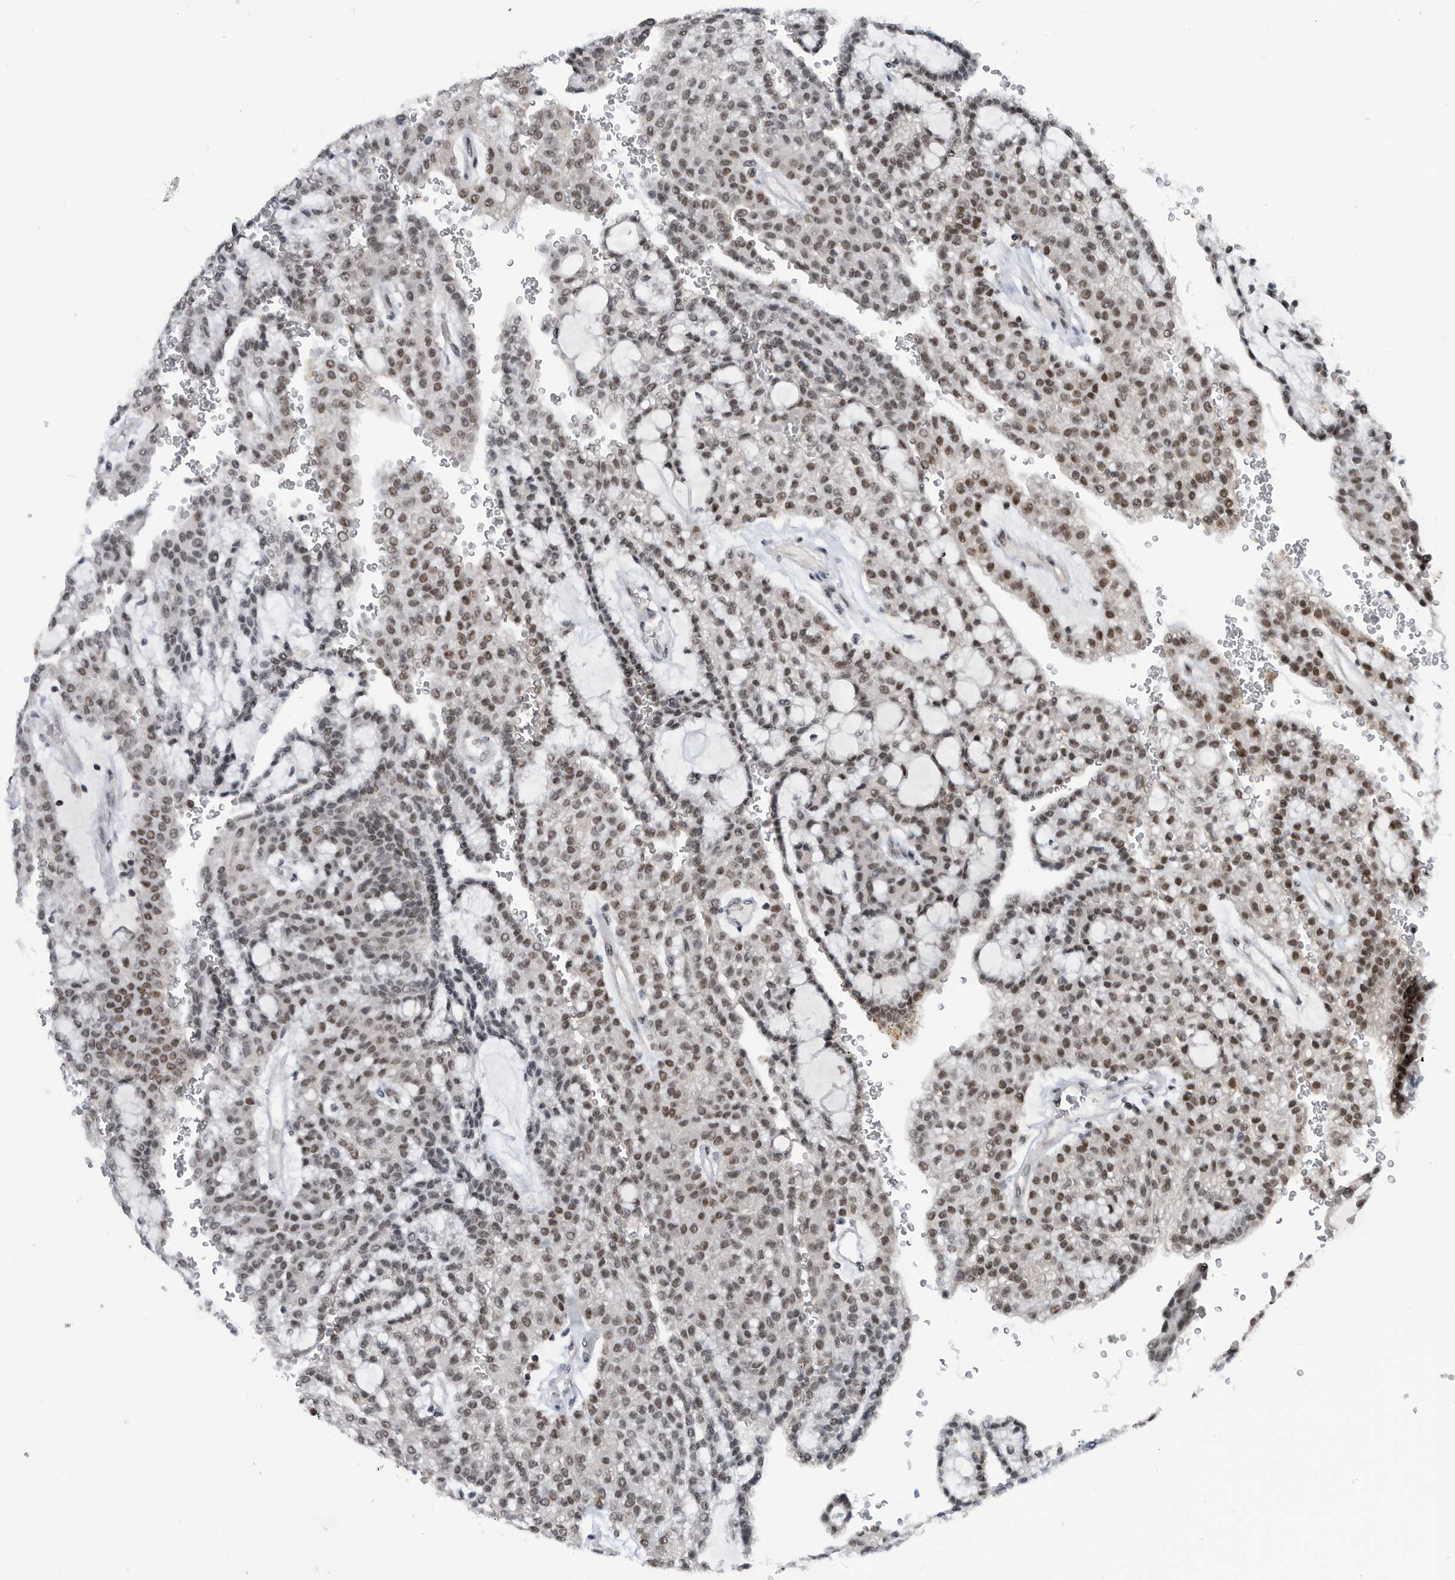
{"staining": {"intensity": "weak", "quantity": "25%-75%", "location": "nuclear"}, "tissue": "renal cancer", "cell_type": "Tumor cells", "image_type": "cancer", "snomed": [{"axis": "morphology", "description": "Adenocarcinoma, NOS"}, {"axis": "topography", "description": "Kidney"}], "caption": "Renal cancer (adenocarcinoma) stained with IHC reveals weak nuclear positivity in approximately 25%-75% of tumor cells.", "gene": "ZNF260", "patient": {"sex": "male", "age": 63}}